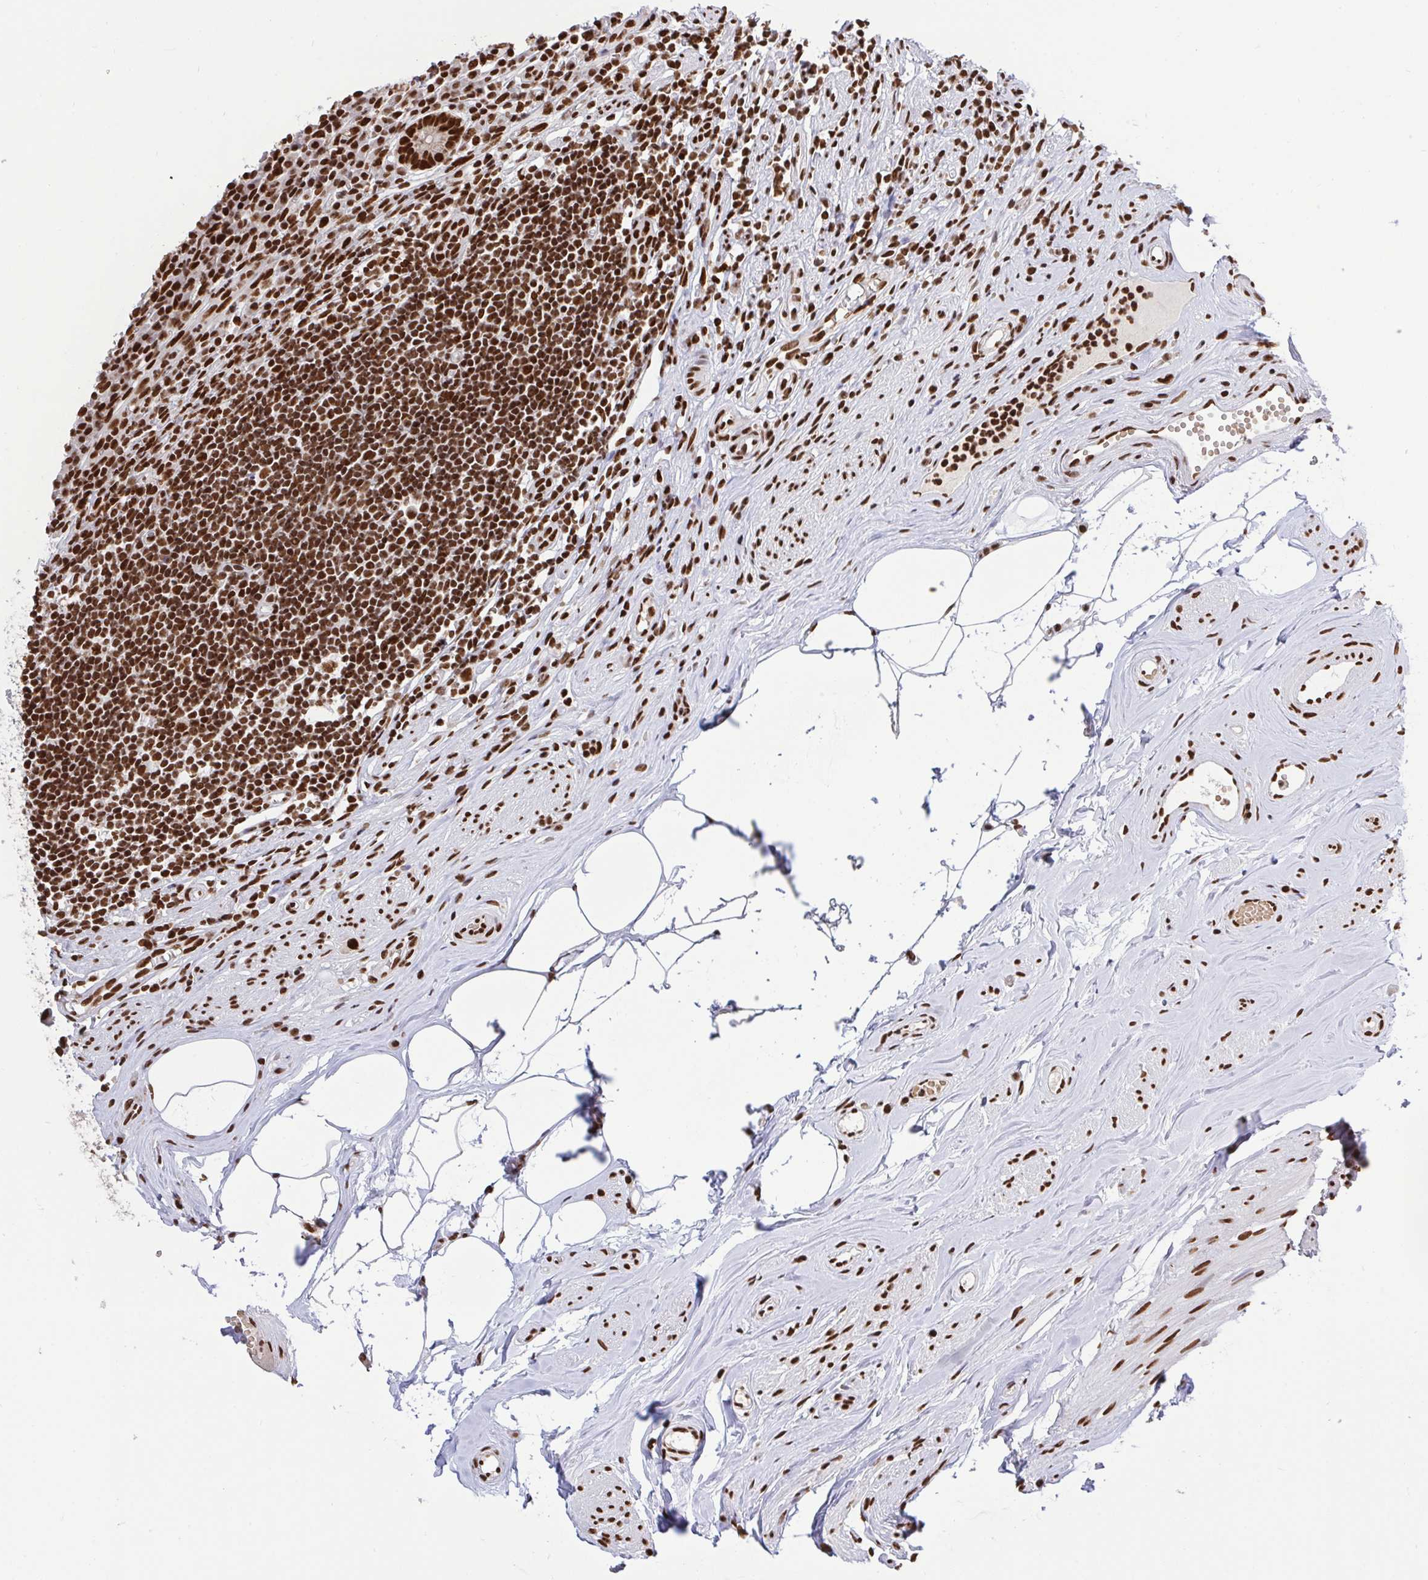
{"staining": {"intensity": "strong", "quantity": ">75%", "location": "nuclear"}, "tissue": "appendix", "cell_type": "Glandular cells", "image_type": "normal", "snomed": [{"axis": "morphology", "description": "Normal tissue, NOS"}, {"axis": "topography", "description": "Appendix"}], "caption": "IHC (DAB (3,3'-diaminobenzidine)) staining of benign human appendix exhibits strong nuclear protein expression in about >75% of glandular cells.", "gene": "ENSG00000268083", "patient": {"sex": "female", "age": 56}}